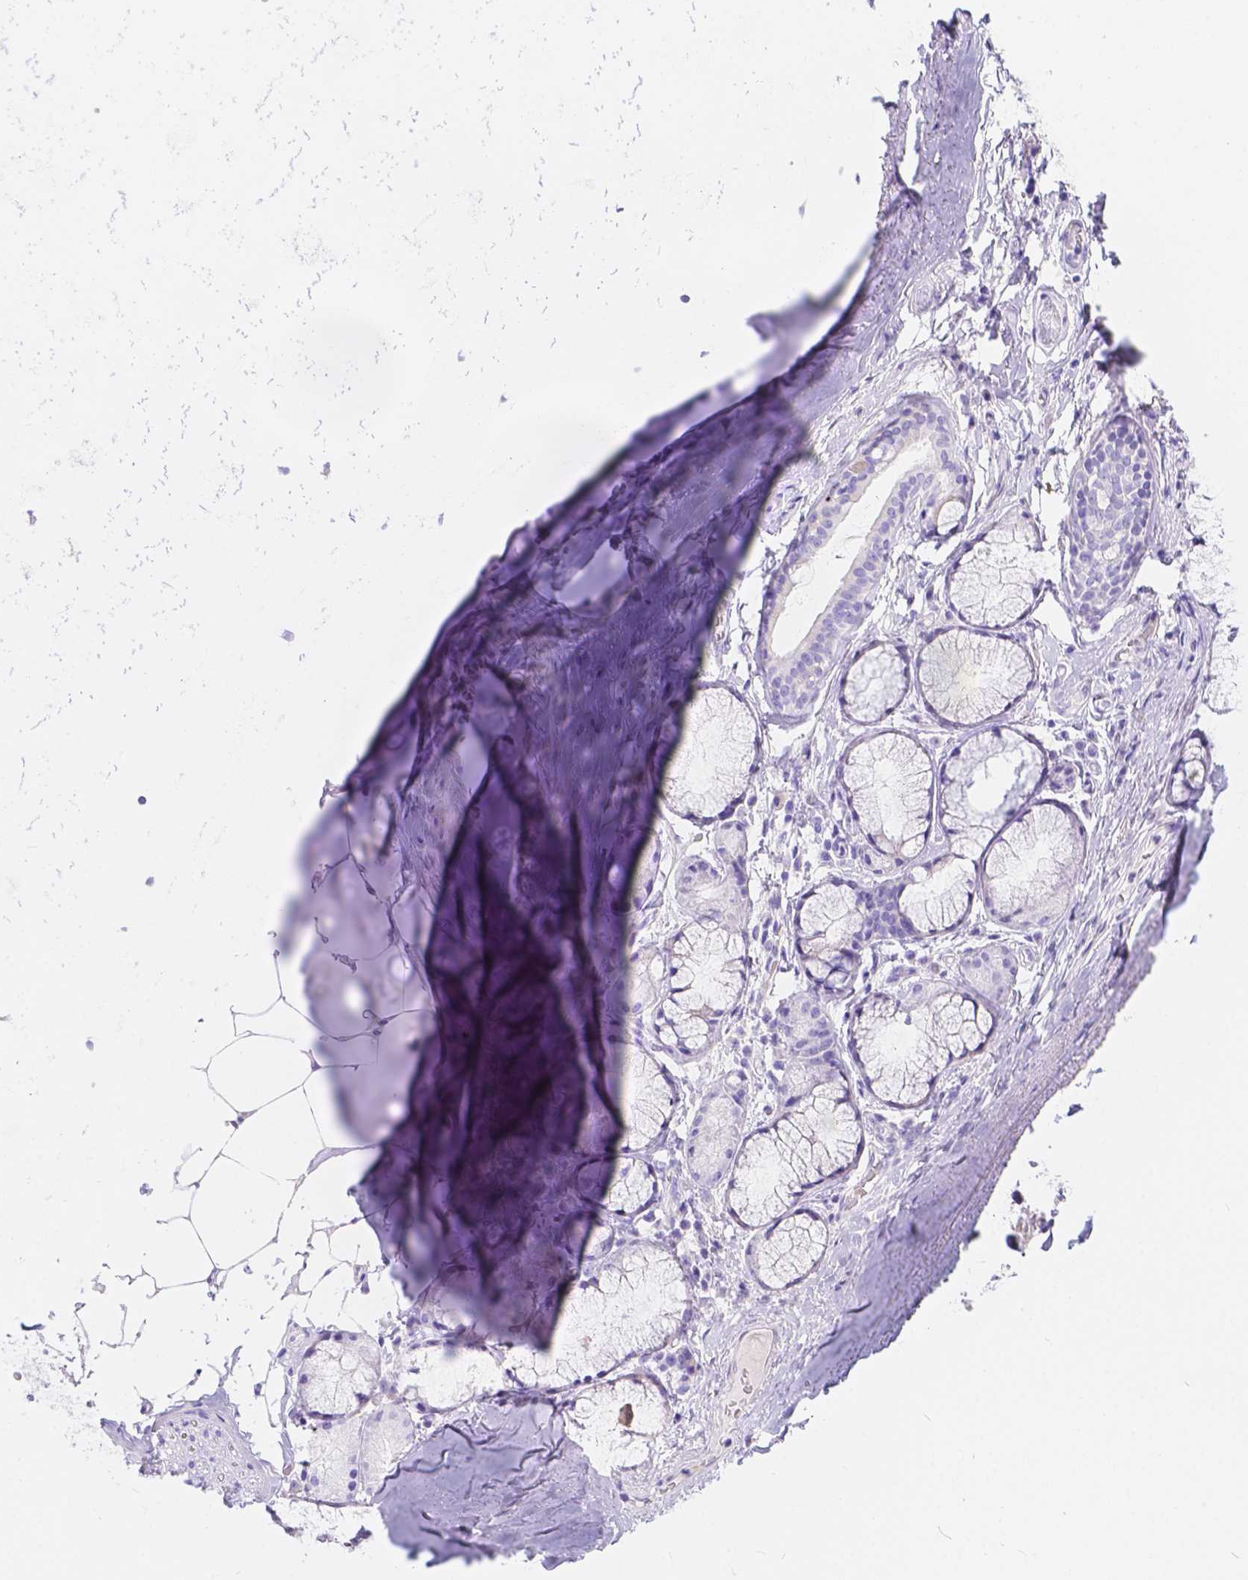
{"staining": {"intensity": "negative", "quantity": "none", "location": "none"}, "tissue": "adipose tissue", "cell_type": "Adipocytes", "image_type": "normal", "snomed": [{"axis": "morphology", "description": "Normal tissue, NOS"}, {"axis": "topography", "description": "Bronchus"}, {"axis": "topography", "description": "Lung"}], "caption": "This is an IHC histopathology image of unremarkable human adipose tissue. There is no positivity in adipocytes.", "gene": "KLHL10", "patient": {"sex": "female", "age": 57}}